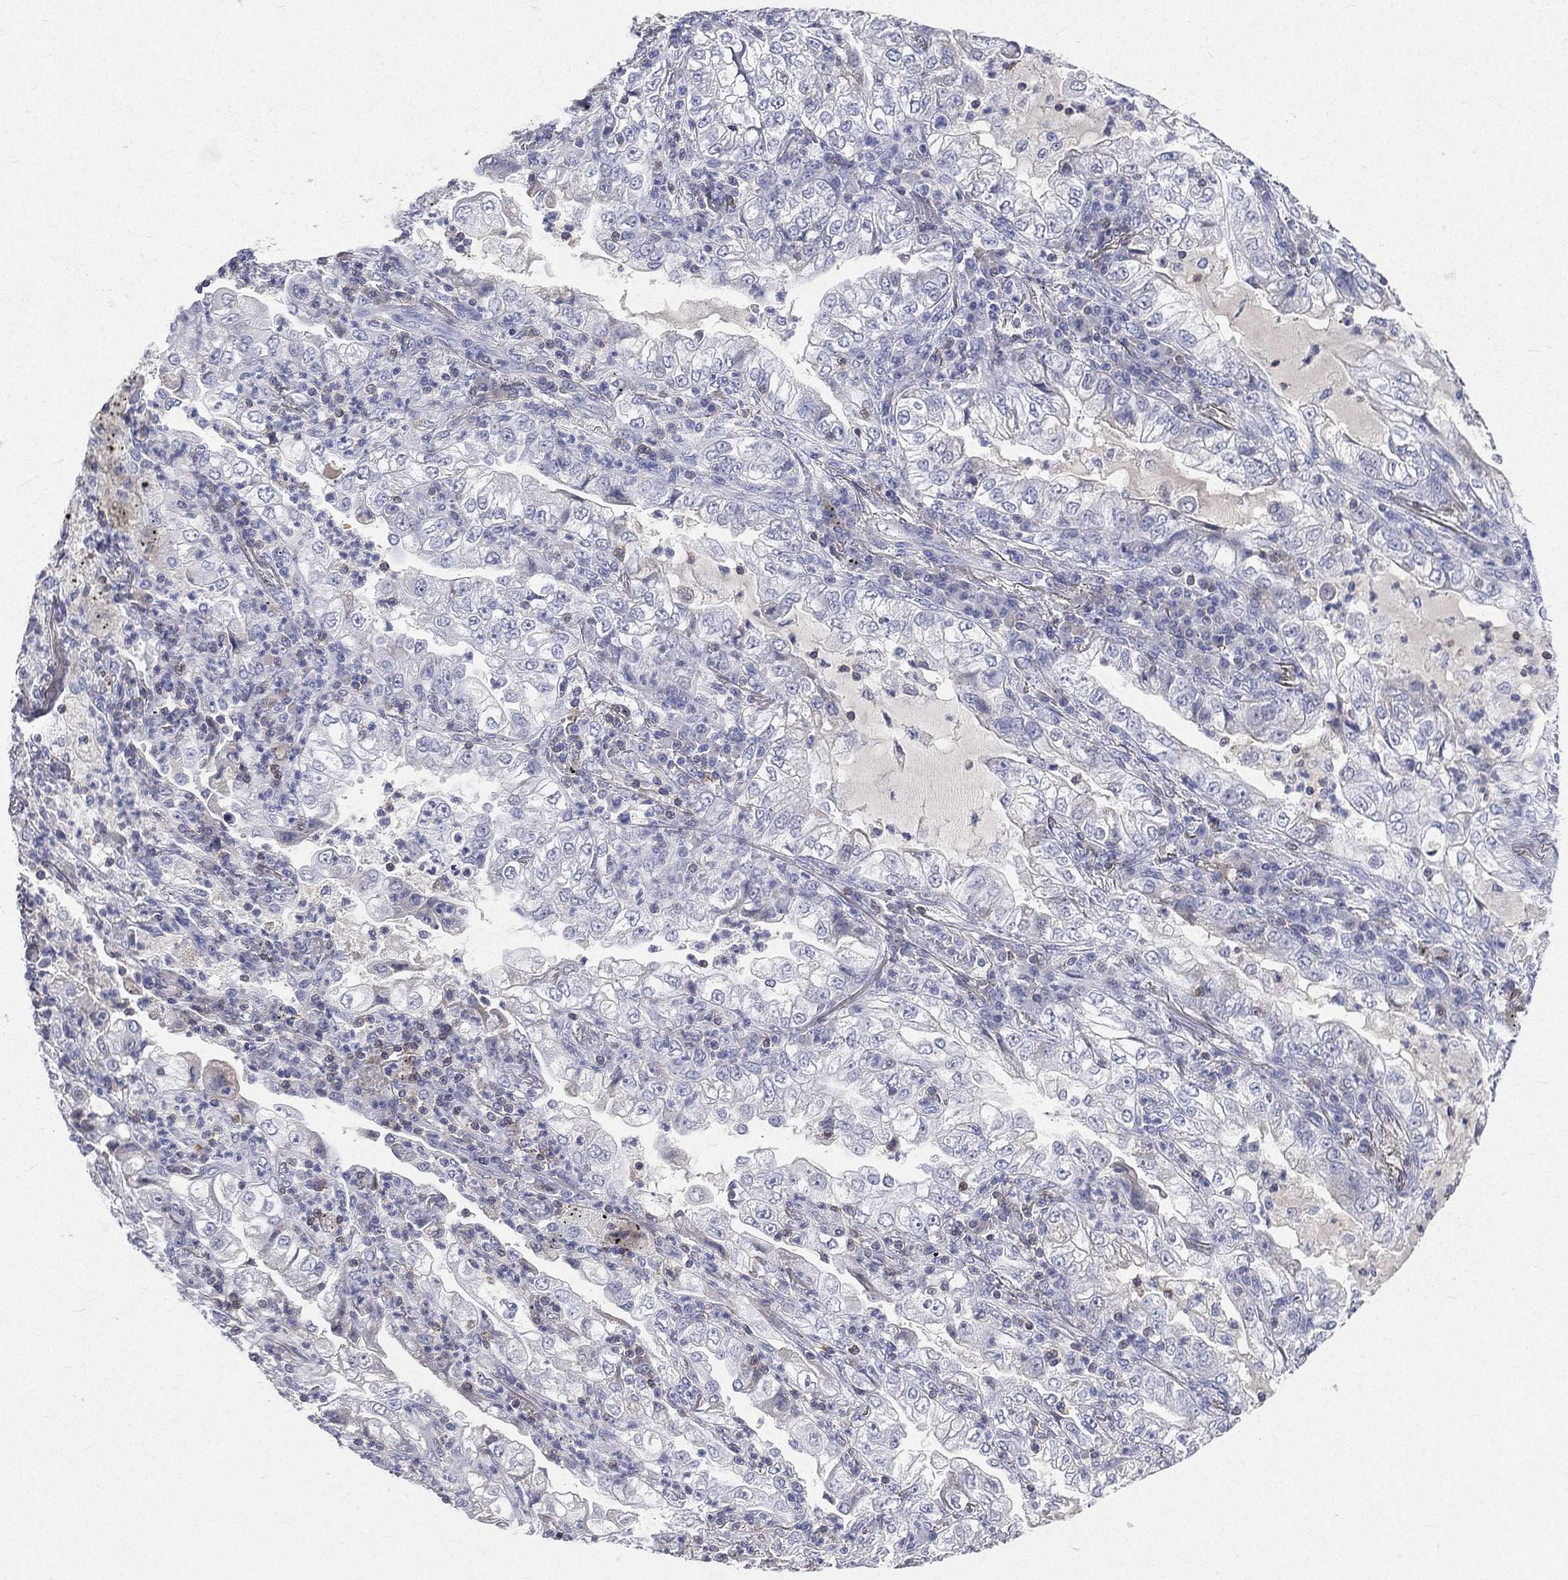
{"staining": {"intensity": "negative", "quantity": "none", "location": "none"}, "tissue": "lung cancer", "cell_type": "Tumor cells", "image_type": "cancer", "snomed": [{"axis": "morphology", "description": "Adenocarcinoma, NOS"}, {"axis": "topography", "description": "Lung"}], "caption": "Tumor cells show no significant protein expression in lung cancer.", "gene": "CD3D", "patient": {"sex": "female", "age": 73}}